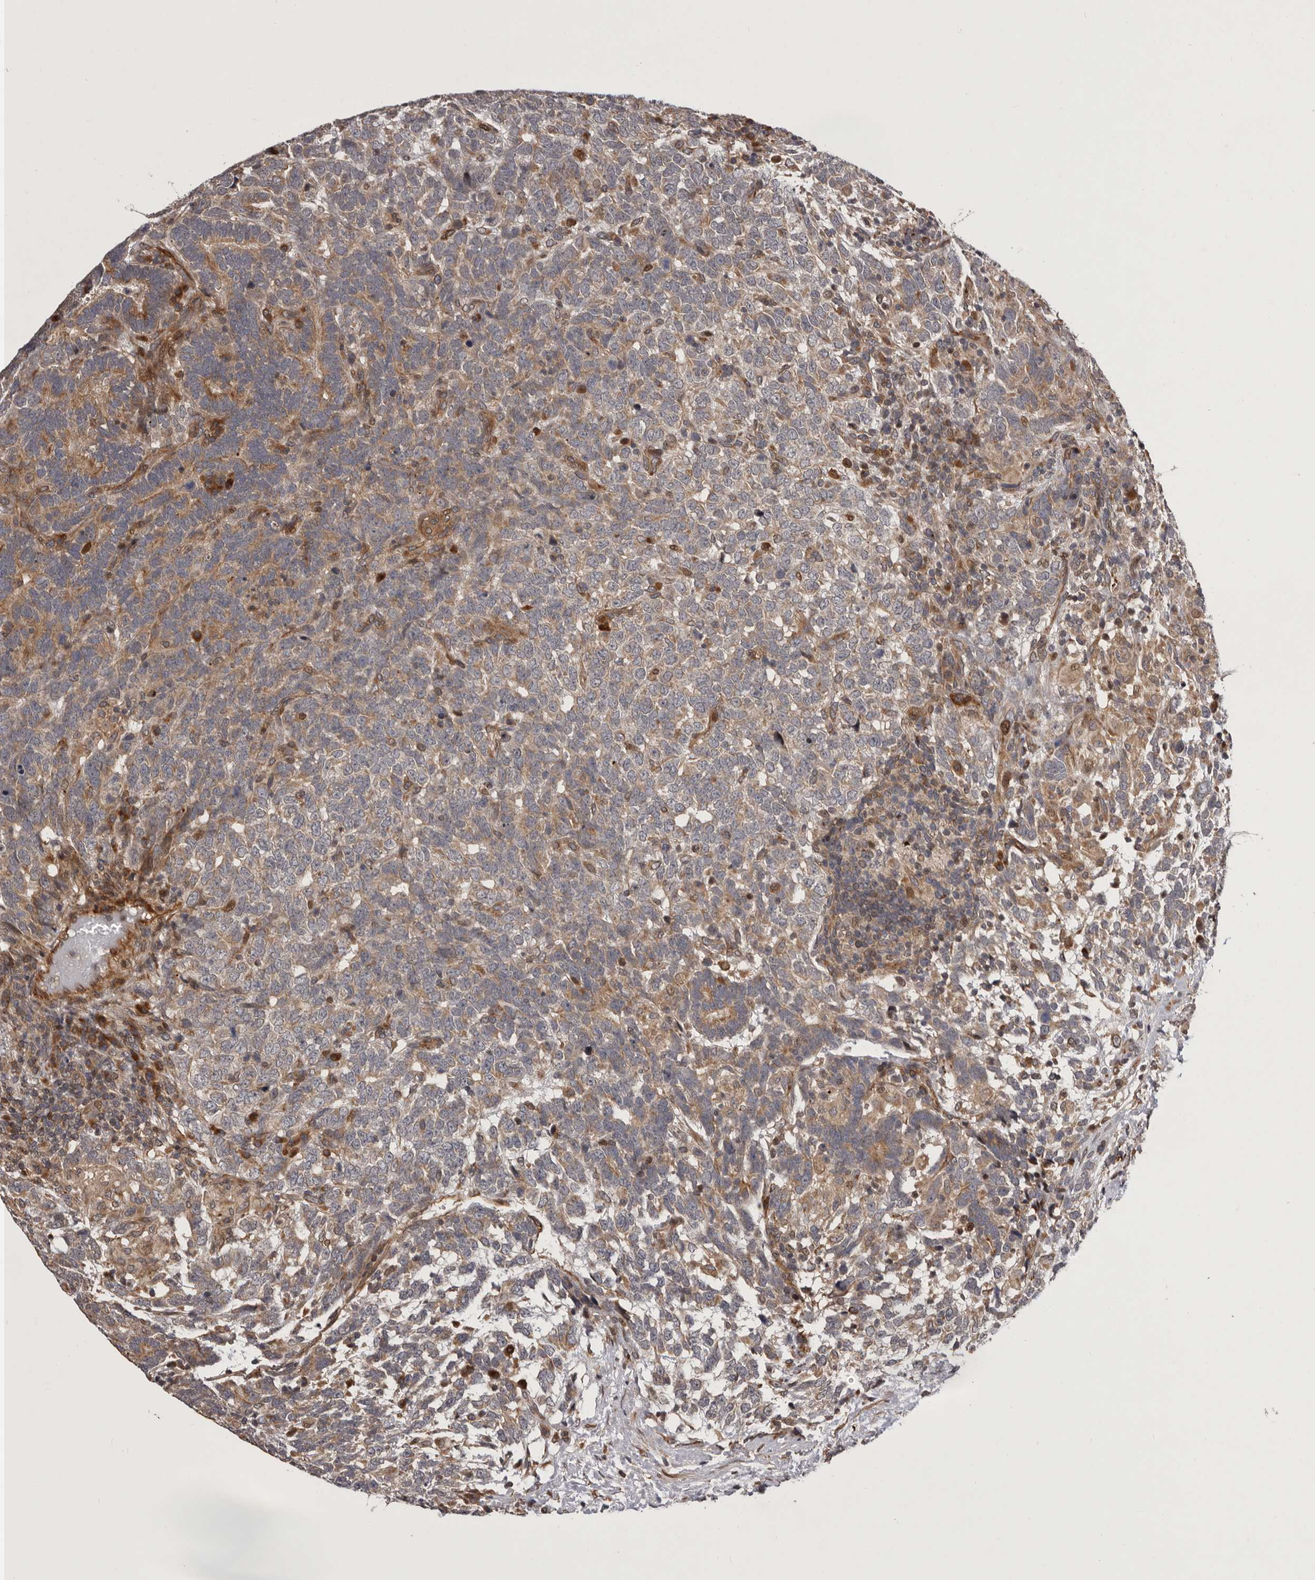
{"staining": {"intensity": "weak", "quantity": ">75%", "location": "cytoplasmic/membranous"}, "tissue": "testis cancer", "cell_type": "Tumor cells", "image_type": "cancer", "snomed": [{"axis": "morphology", "description": "Carcinoma, Embryonal, NOS"}, {"axis": "topography", "description": "Testis"}], "caption": "Immunohistochemical staining of embryonal carcinoma (testis) shows low levels of weak cytoplasmic/membranous positivity in about >75% of tumor cells.", "gene": "GADD45B", "patient": {"sex": "male", "age": 26}}